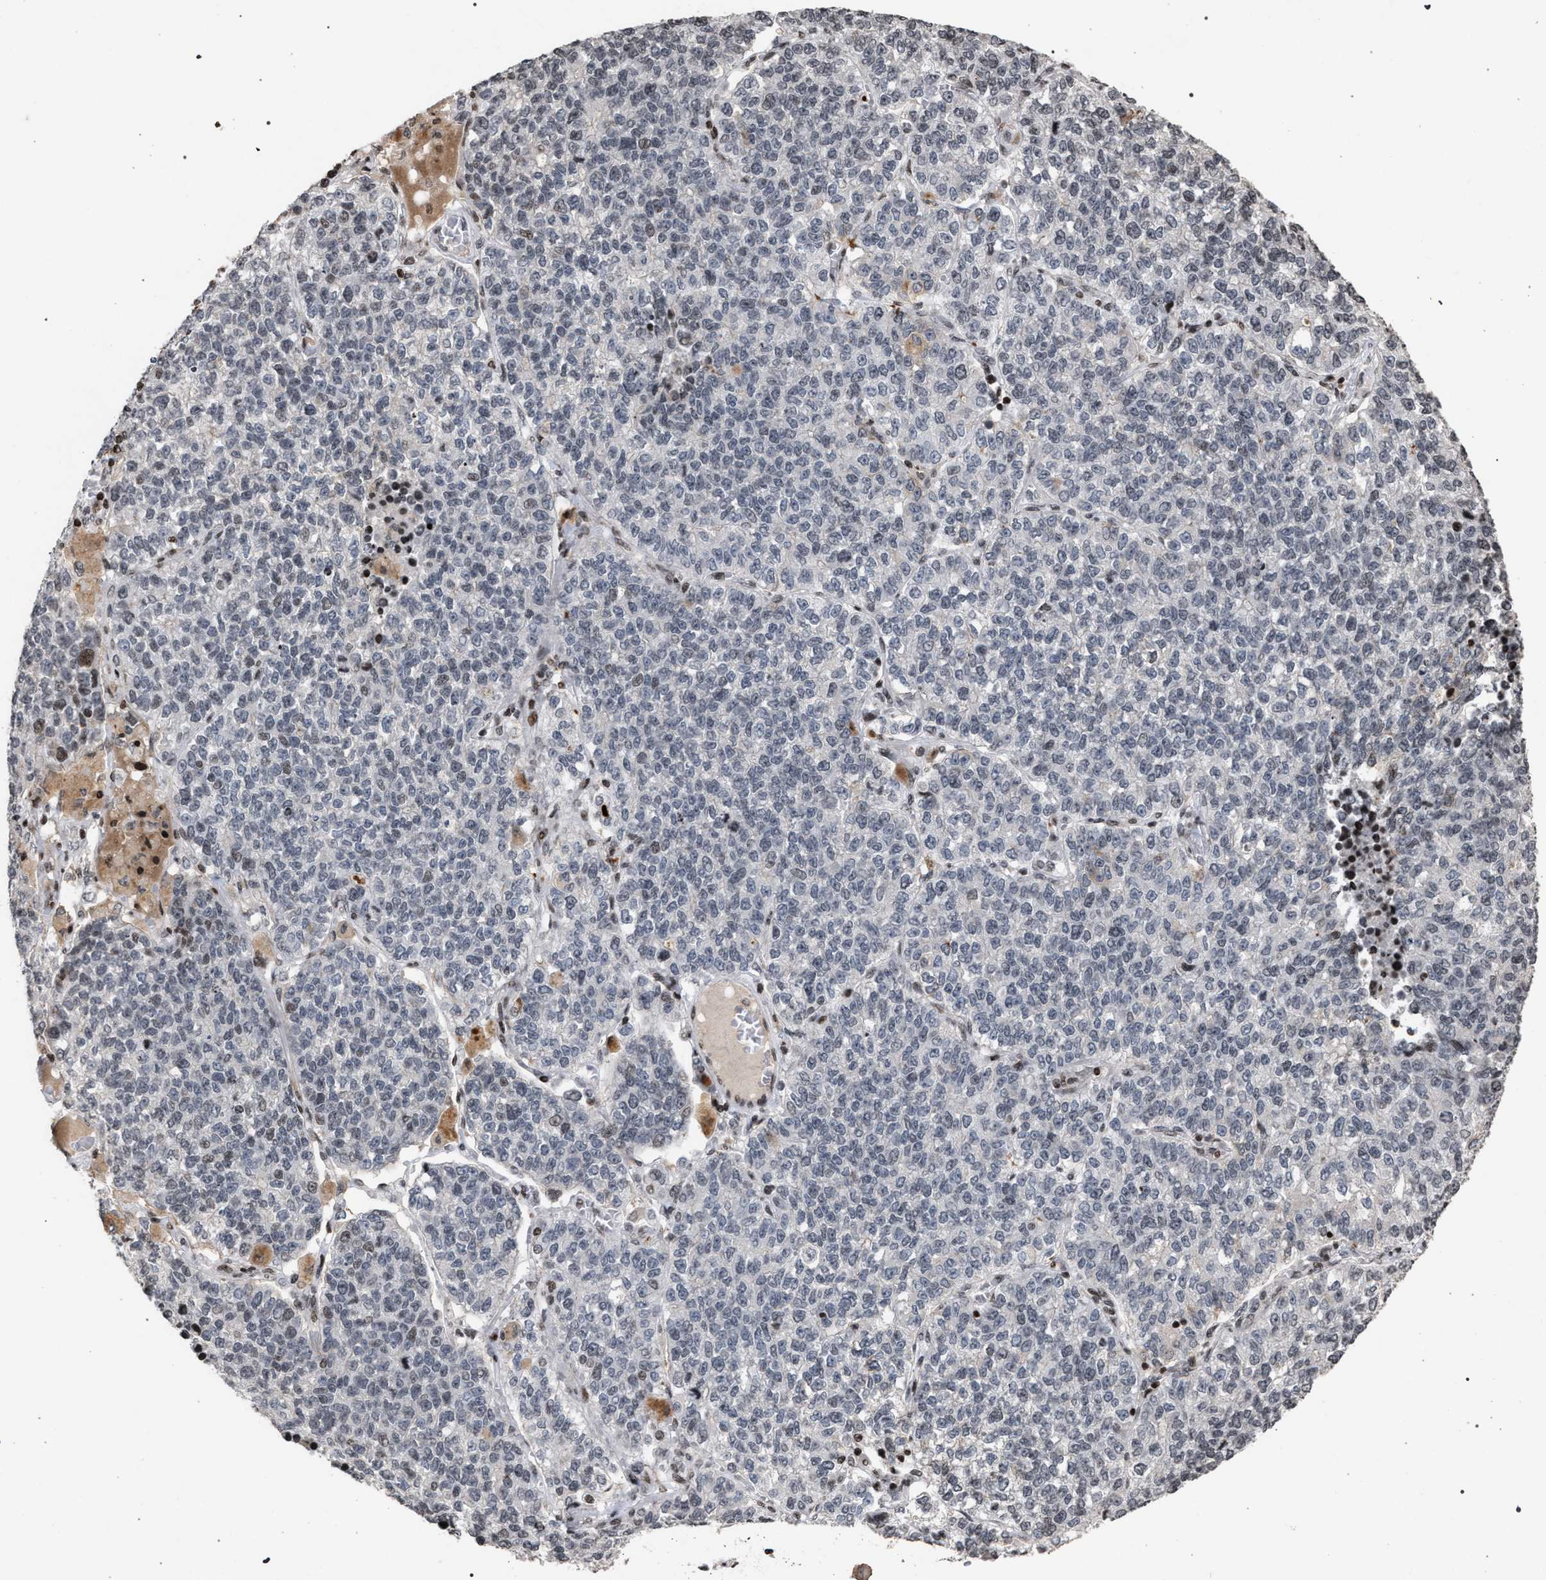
{"staining": {"intensity": "moderate", "quantity": "<25%", "location": "cytoplasmic/membranous,nuclear"}, "tissue": "lung cancer", "cell_type": "Tumor cells", "image_type": "cancer", "snomed": [{"axis": "morphology", "description": "Adenocarcinoma, NOS"}, {"axis": "topography", "description": "Lung"}], "caption": "A high-resolution histopathology image shows IHC staining of lung cancer (adenocarcinoma), which displays moderate cytoplasmic/membranous and nuclear staining in approximately <25% of tumor cells.", "gene": "FOXD3", "patient": {"sex": "male", "age": 49}}